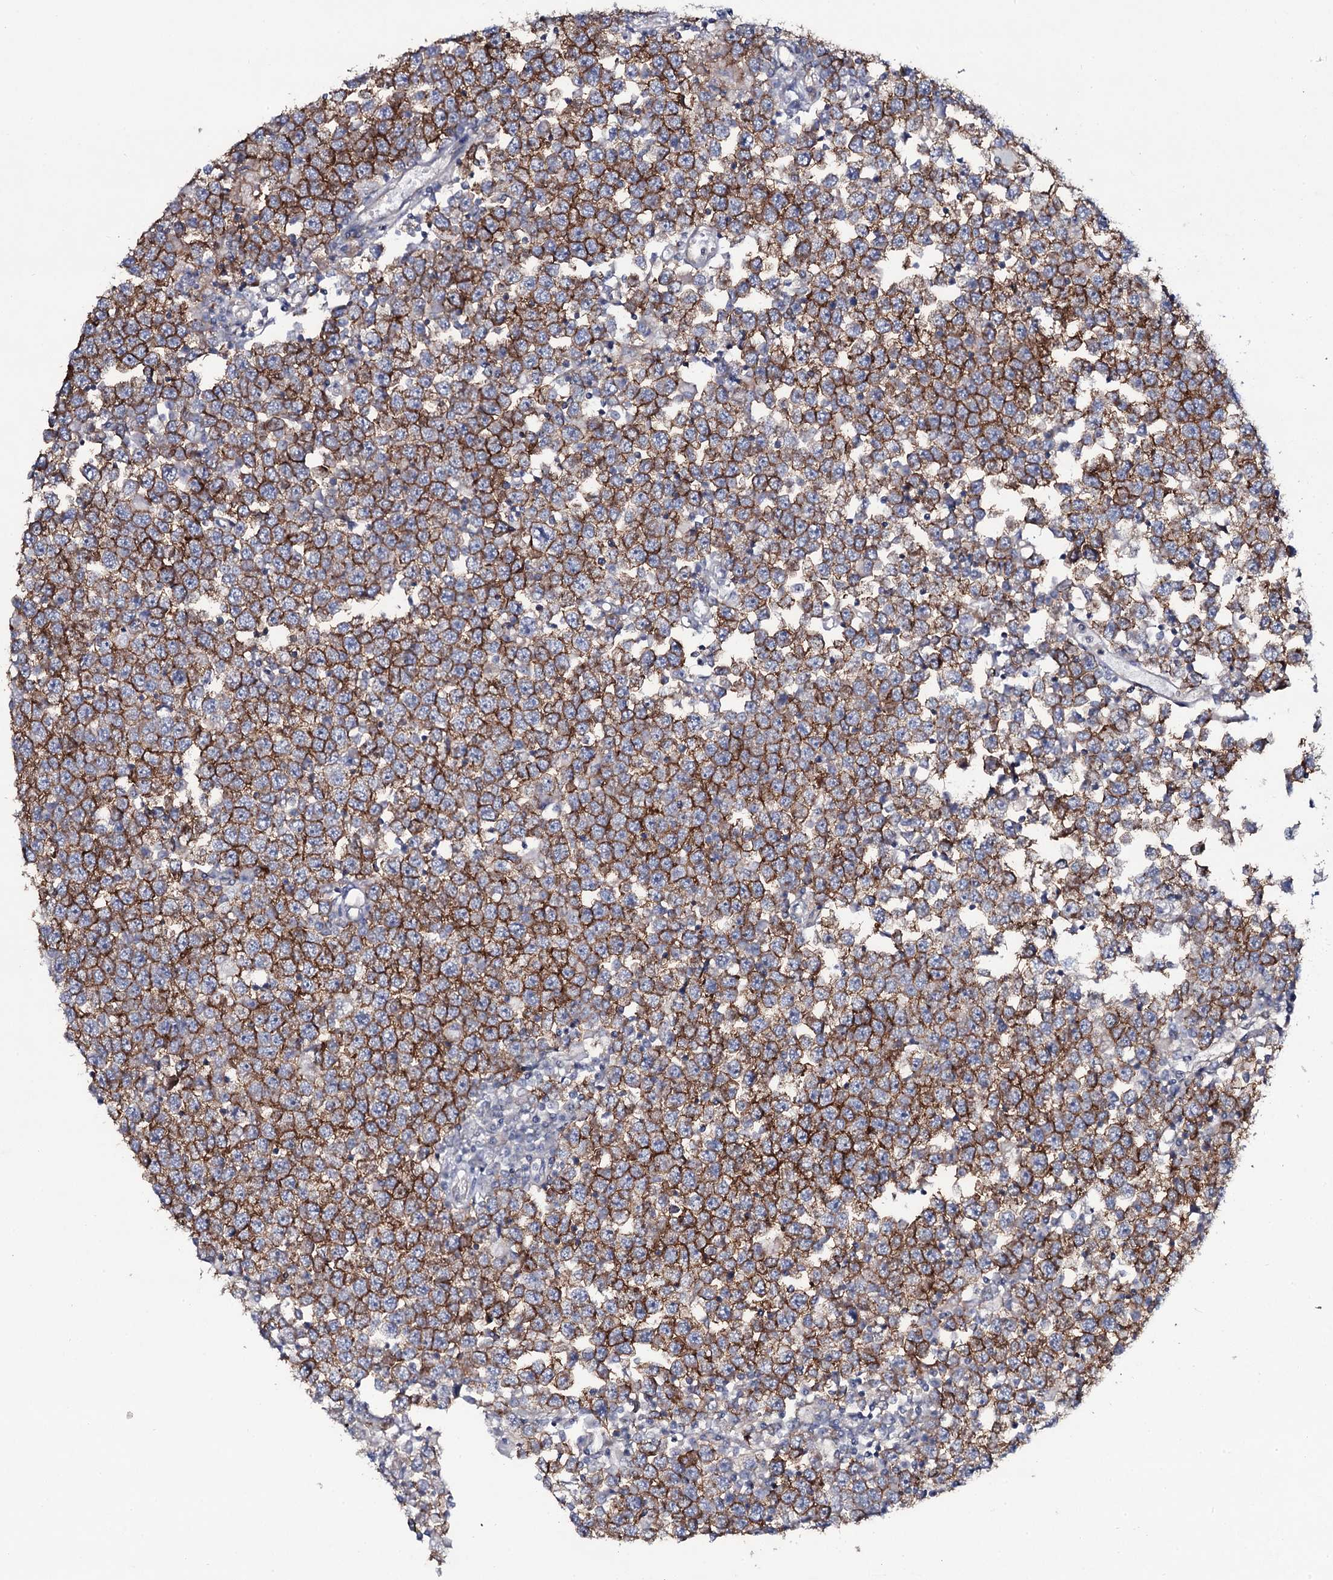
{"staining": {"intensity": "strong", "quantity": ">75%", "location": "cytoplasmic/membranous"}, "tissue": "testis cancer", "cell_type": "Tumor cells", "image_type": "cancer", "snomed": [{"axis": "morphology", "description": "Seminoma, NOS"}, {"axis": "topography", "description": "Testis"}], "caption": "Brown immunohistochemical staining in human testis cancer (seminoma) exhibits strong cytoplasmic/membranous positivity in about >75% of tumor cells. The protein is stained brown, and the nuclei are stained in blue (DAB IHC with brightfield microscopy, high magnification).", "gene": "SNAP23", "patient": {"sex": "male", "age": 65}}